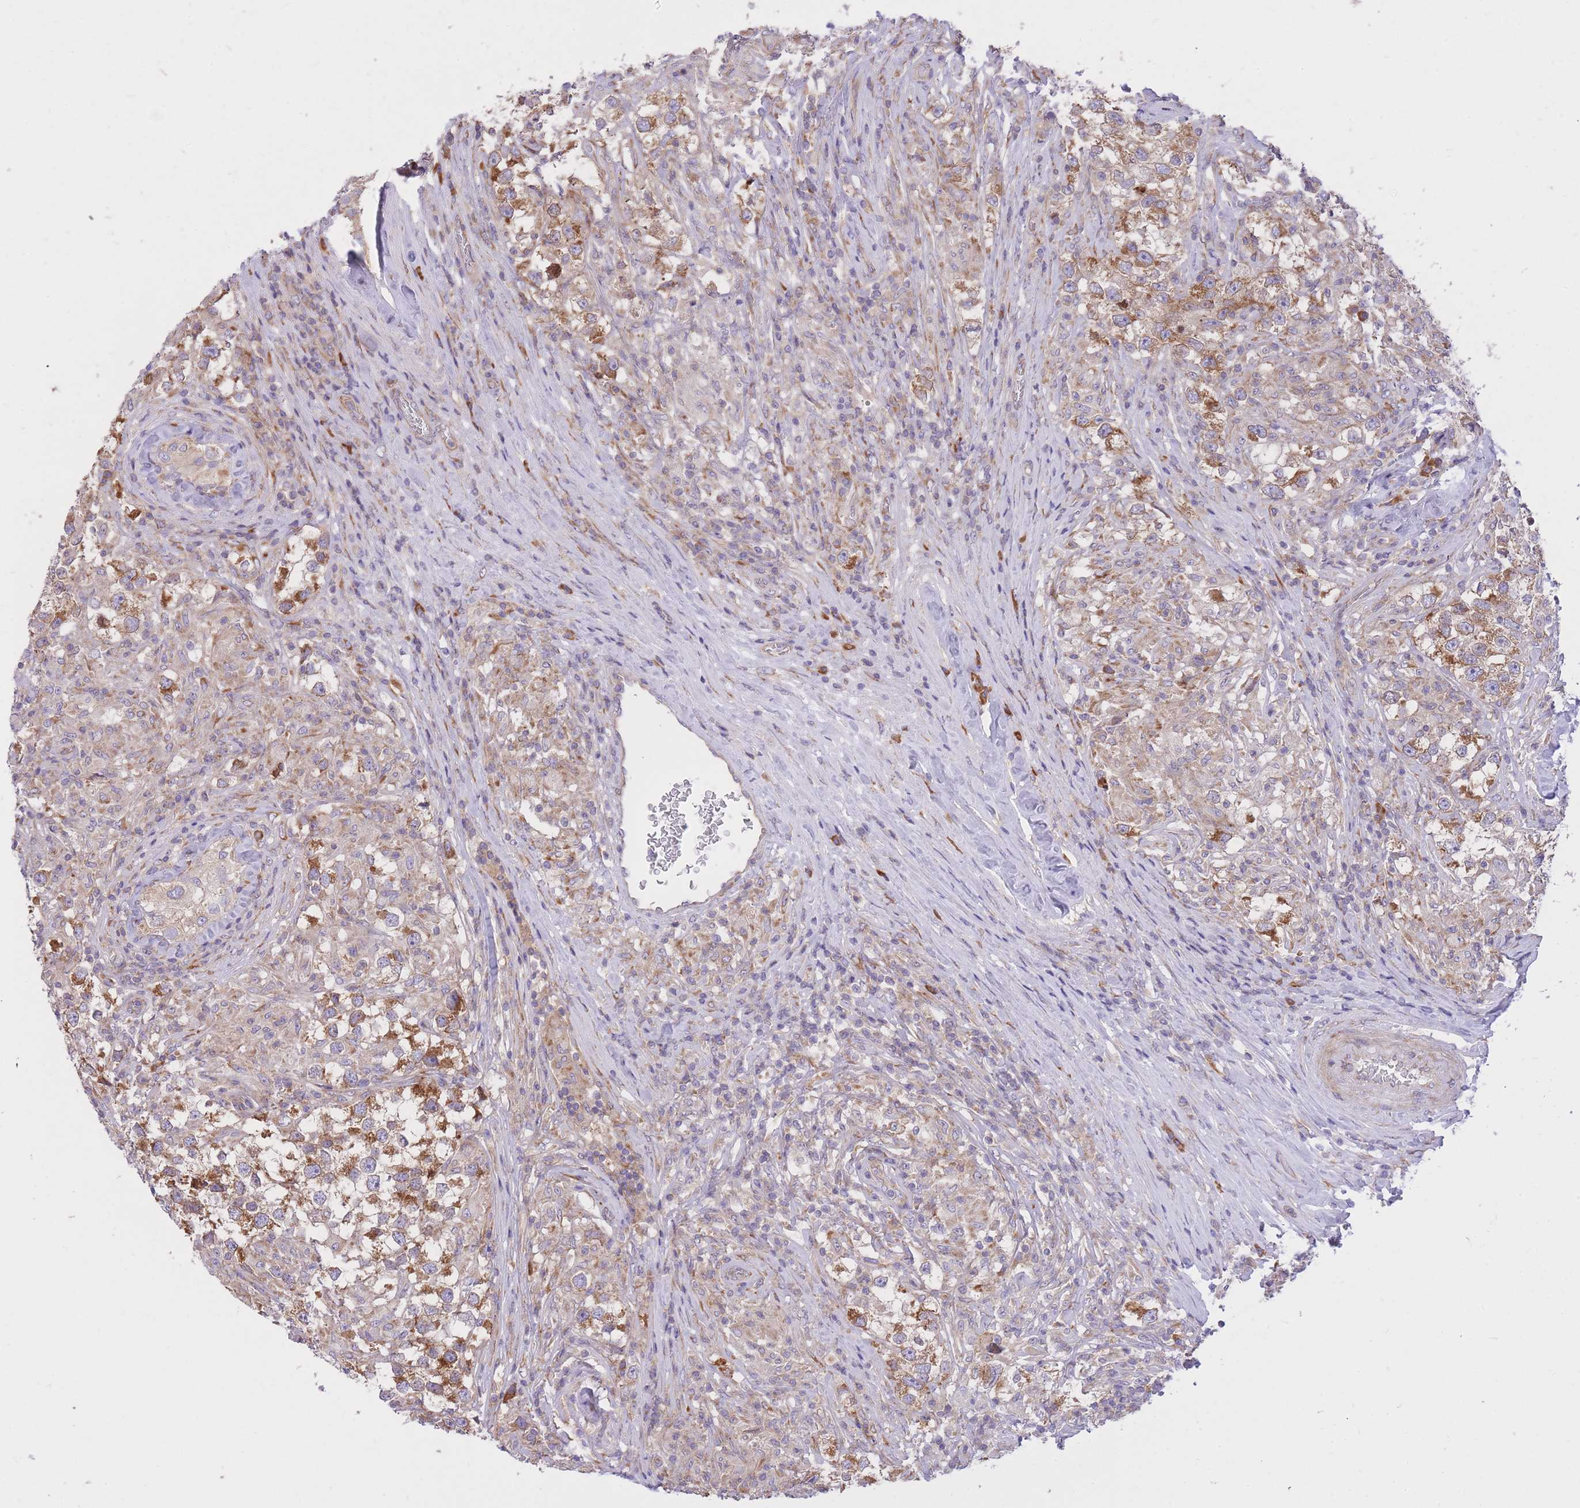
{"staining": {"intensity": "moderate", "quantity": "25%-75%", "location": "cytoplasmic/membranous"}, "tissue": "testis cancer", "cell_type": "Tumor cells", "image_type": "cancer", "snomed": [{"axis": "morphology", "description": "Seminoma, NOS"}, {"axis": "topography", "description": "Testis"}], "caption": "This histopathology image displays immunohistochemistry (IHC) staining of testis cancer (seminoma), with medium moderate cytoplasmic/membranous expression in approximately 25%-75% of tumor cells.", "gene": "GBP7", "patient": {"sex": "male", "age": 46}}